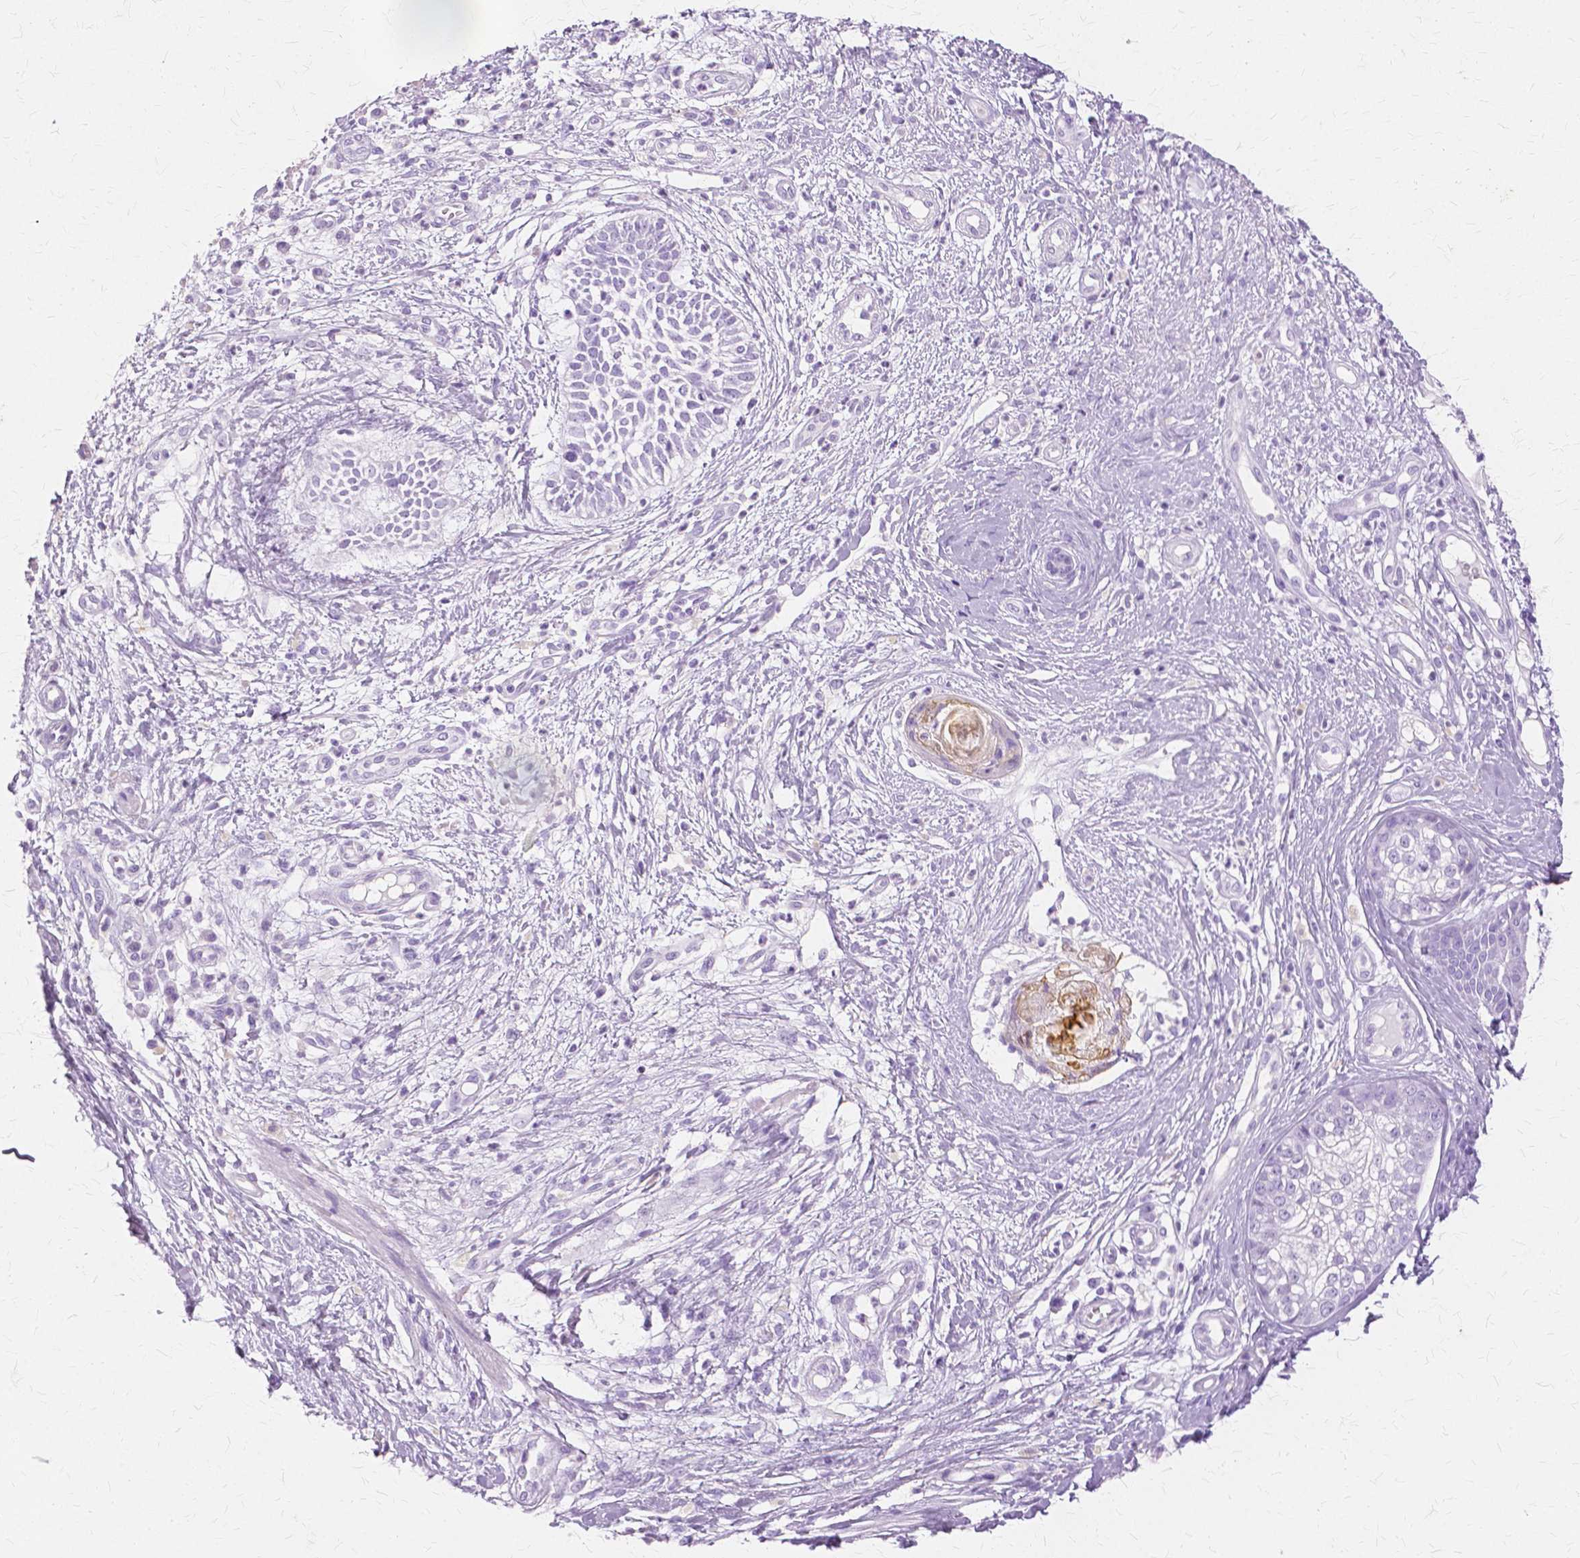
{"staining": {"intensity": "negative", "quantity": "none", "location": "none"}, "tissue": "skin cancer", "cell_type": "Tumor cells", "image_type": "cancer", "snomed": [{"axis": "morphology", "description": "Basal cell carcinoma"}, {"axis": "topography", "description": "Skin"}], "caption": "There is no significant expression in tumor cells of skin basal cell carcinoma.", "gene": "TGM1", "patient": {"sex": "female", "age": 89}}